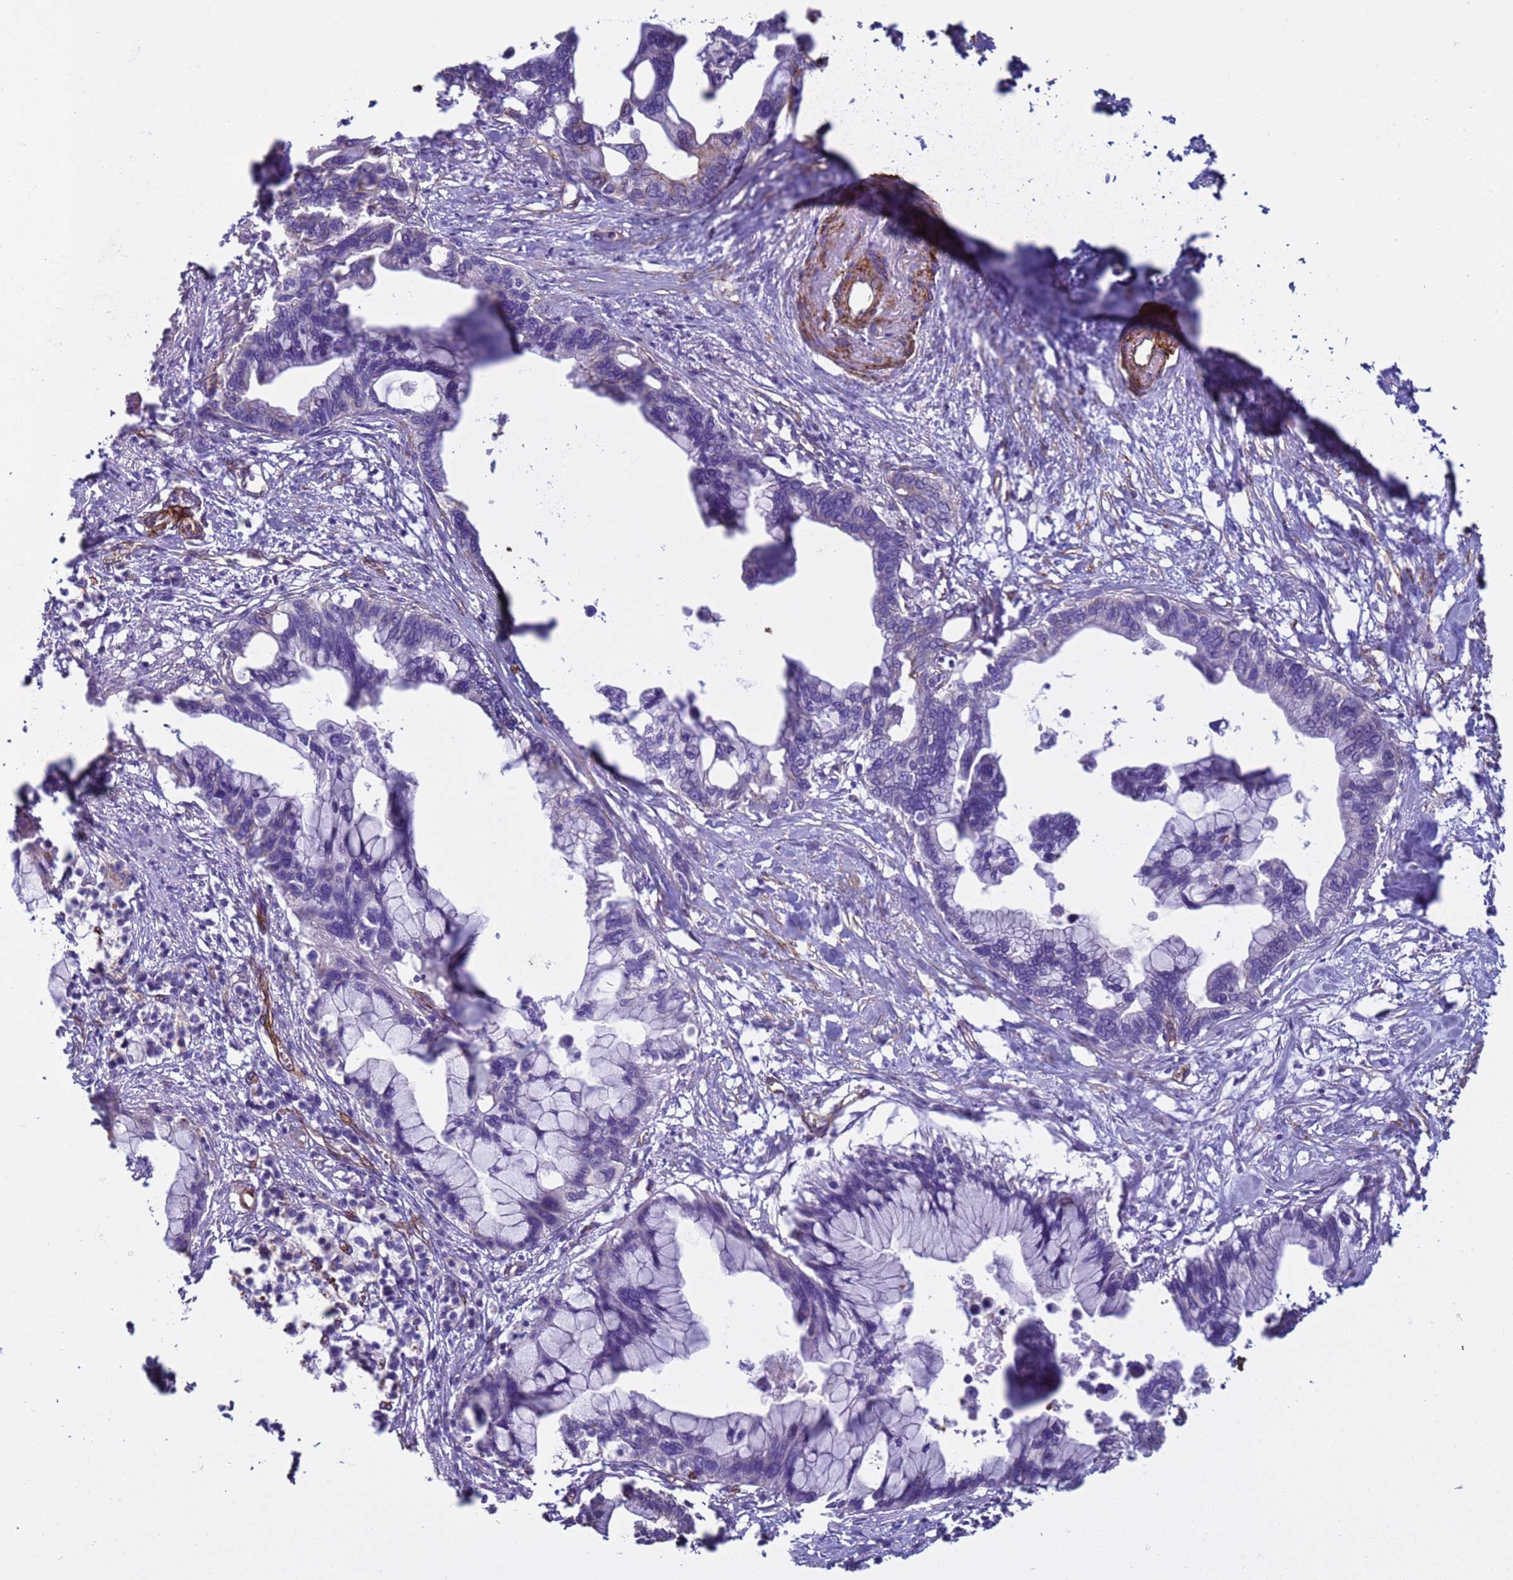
{"staining": {"intensity": "weak", "quantity": "<25%", "location": "cytoplasmic/membranous"}, "tissue": "pancreatic cancer", "cell_type": "Tumor cells", "image_type": "cancer", "snomed": [{"axis": "morphology", "description": "Adenocarcinoma, NOS"}, {"axis": "topography", "description": "Pancreas"}], "caption": "Immunohistochemical staining of pancreatic cancer demonstrates no significant expression in tumor cells.", "gene": "GASK1A", "patient": {"sex": "female", "age": 83}}